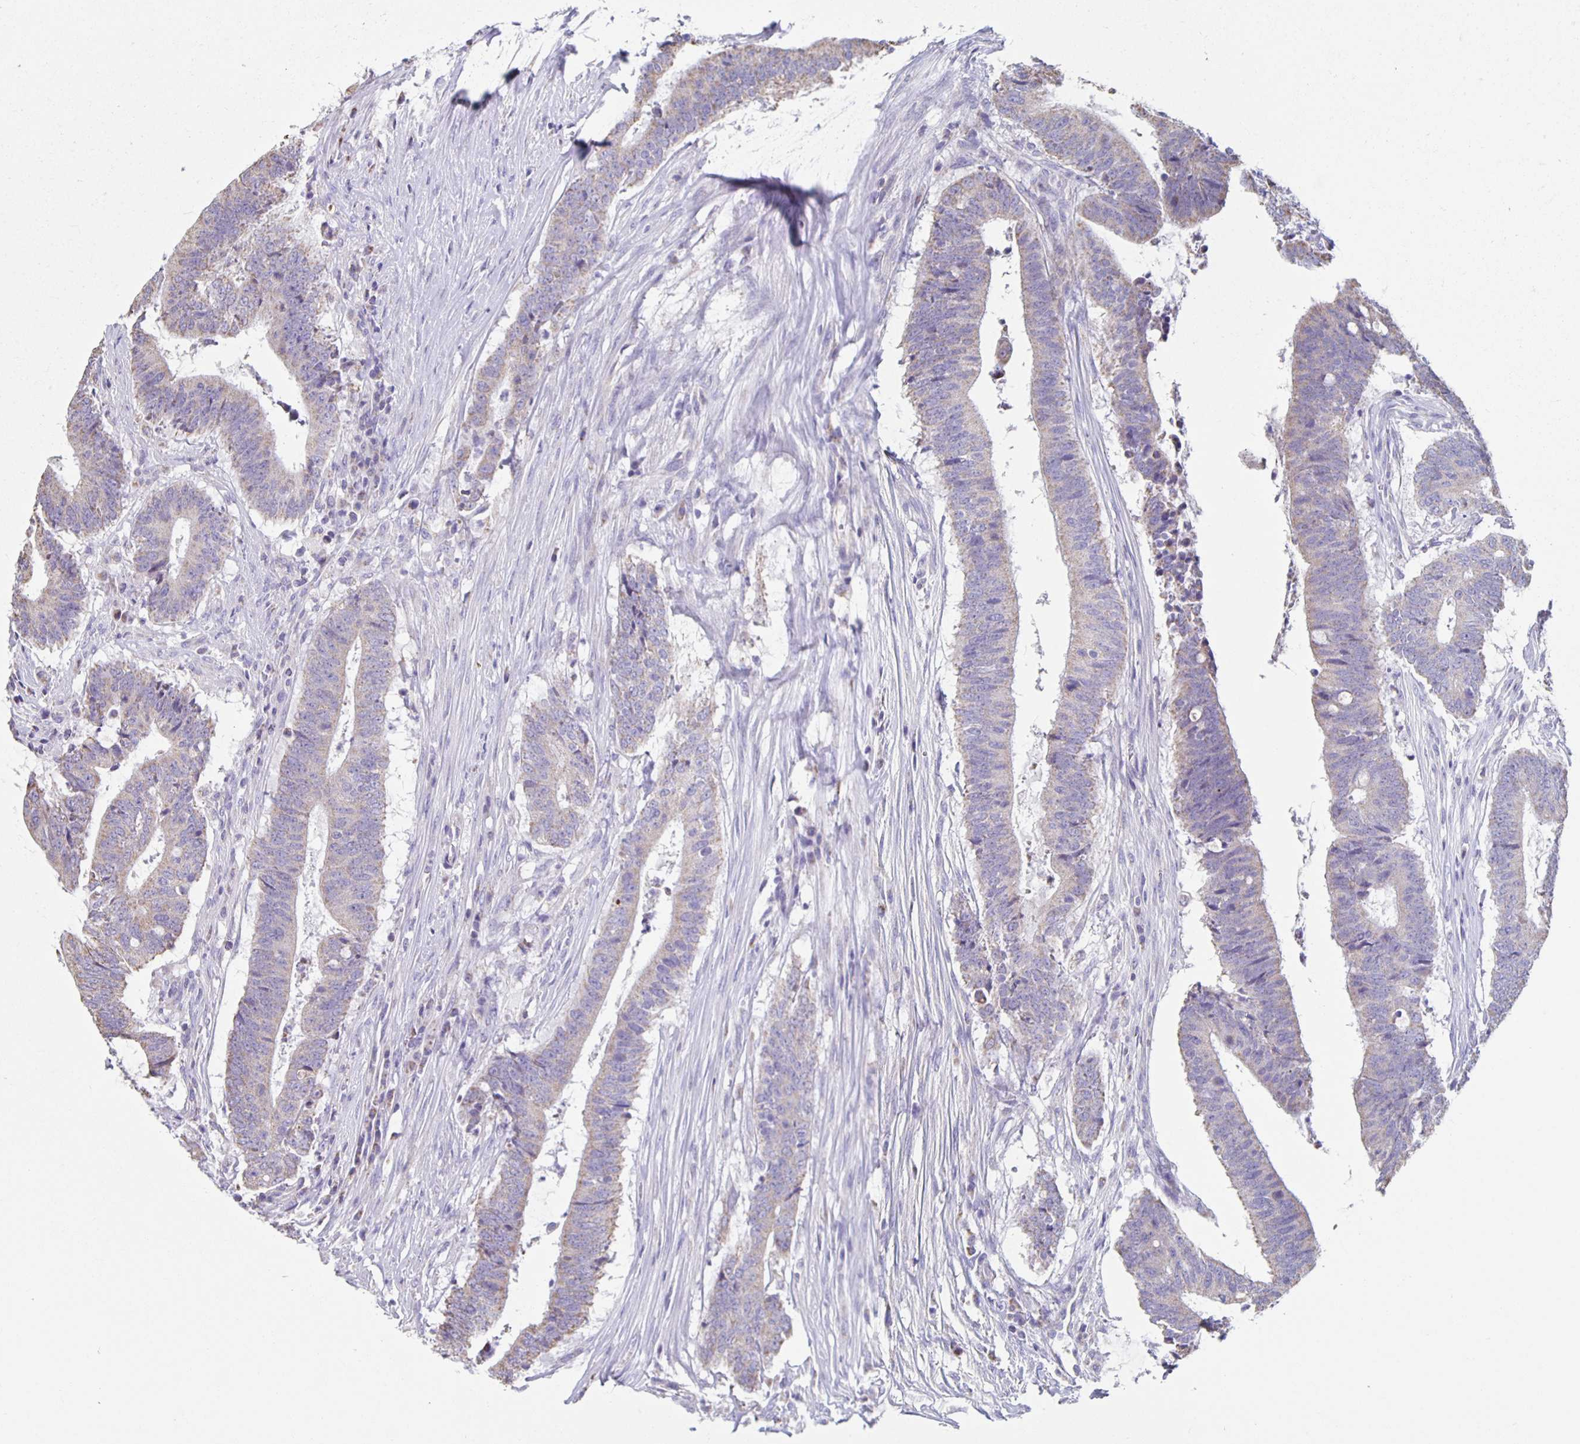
{"staining": {"intensity": "weak", "quantity": "<25%", "location": "cytoplasmic/membranous"}, "tissue": "colorectal cancer", "cell_type": "Tumor cells", "image_type": "cancer", "snomed": [{"axis": "morphology", "description": "Adenocarcinoma, NOS"}, {"axis": "topography", "description": "Colon"}], "caption": "Colorectal cancer (adenocarcinoma) stained for a protein using immunohistochemistry shows no expression tumor cells.", "gene": "TPPP", "patient": {"sex": "female", "age": 43}}